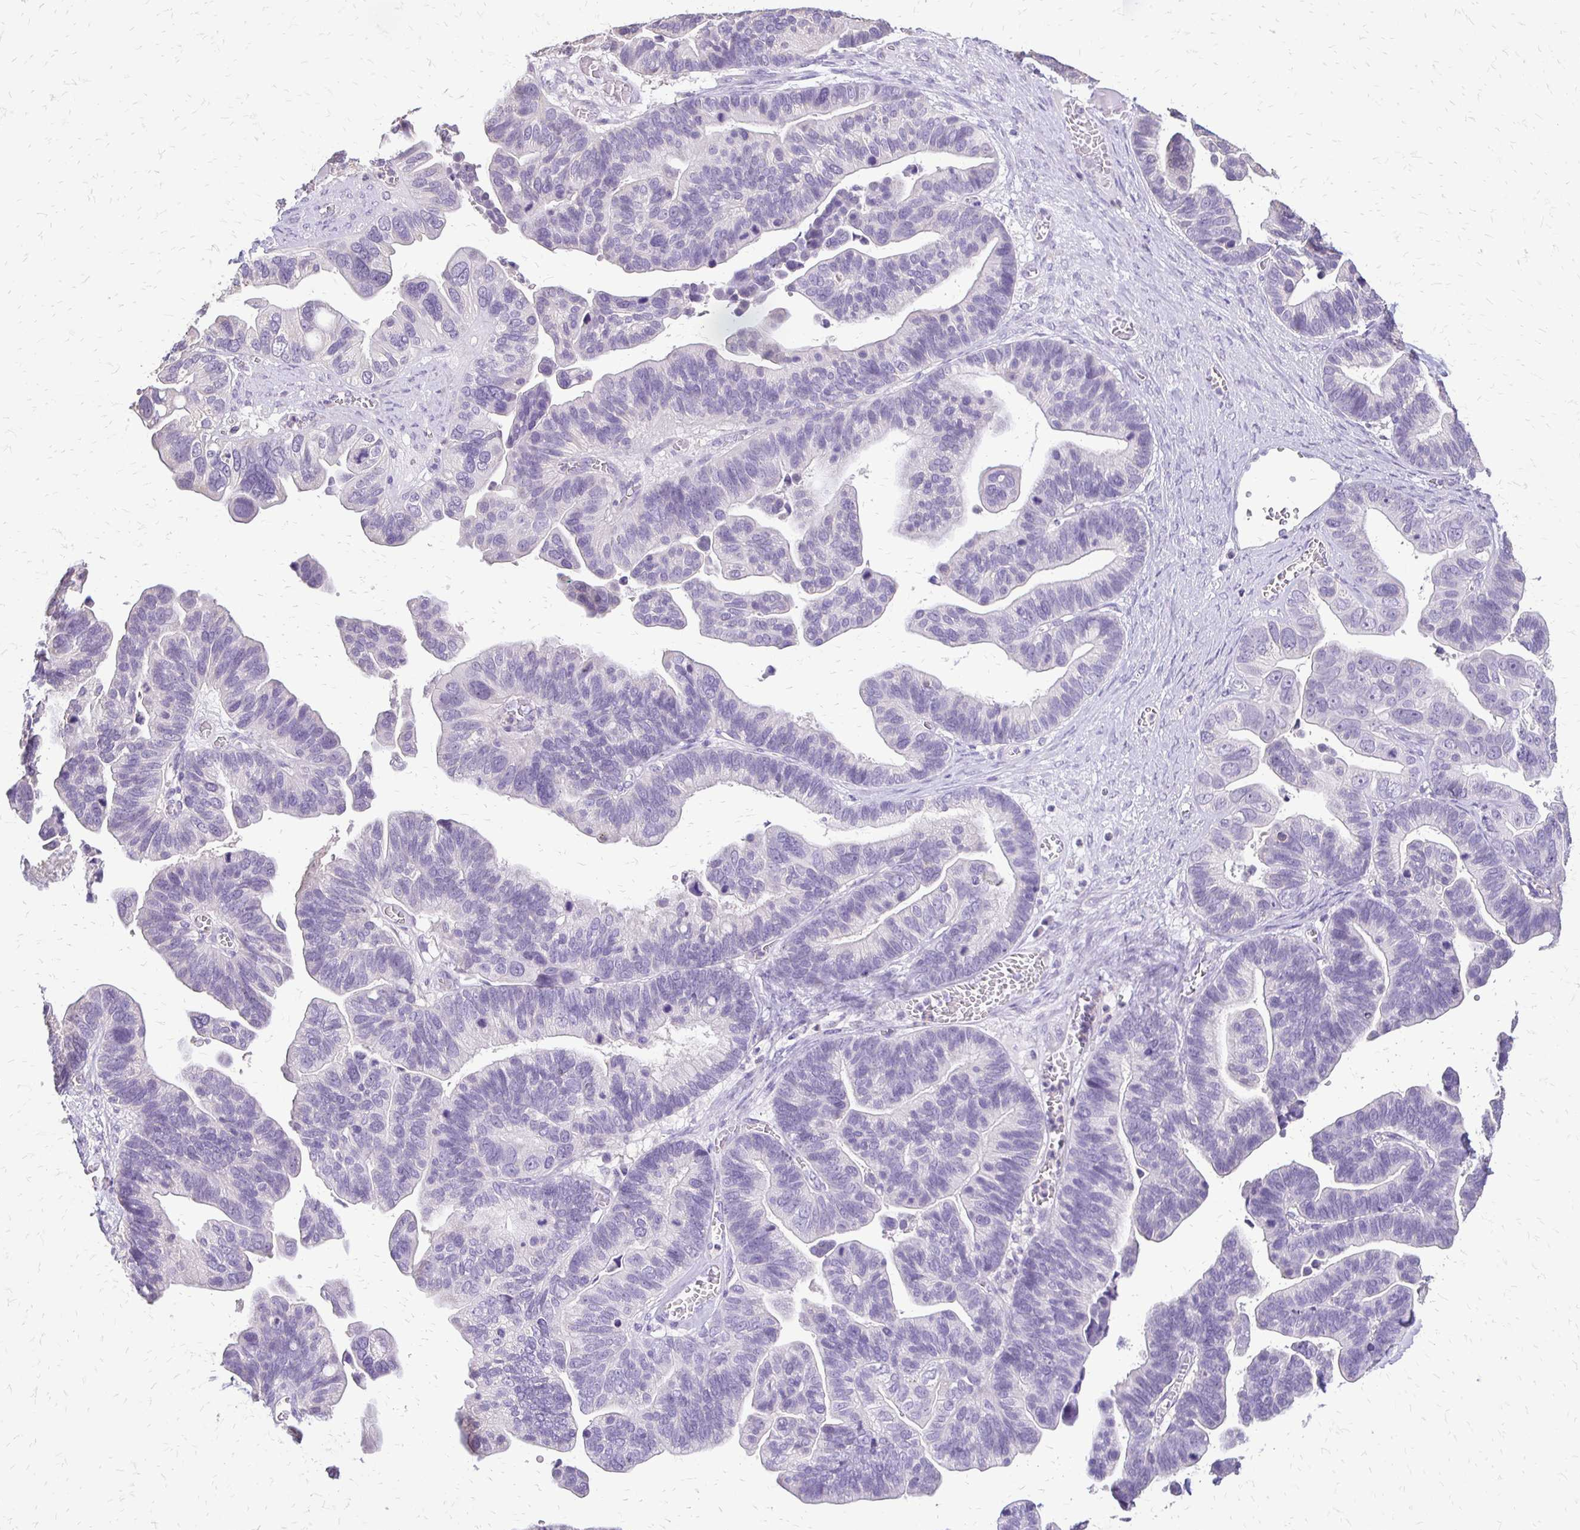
{"staining": {"intensity": "negative", "quantity": "none", "location": "none"}, "tissue": "ovarian cancer", "cell_type": "Tumor cells", "image_type": "cancer", "snomed": [{"axis": "morphology", "description": "Cystadenocarcinoma, serous, NOS"}, {"axis": "topography", "description": "Ovary"}], "caption": "This histopathology image is of serous cystadenocarcinoma (ovarian) stained with immunohistochemistry to label a protein in brown with the nuclei are counter-stained blue. There is no expression in tumor cells.", "gene": "ALPG", "patient": {"sex": "female", "age": 56}}